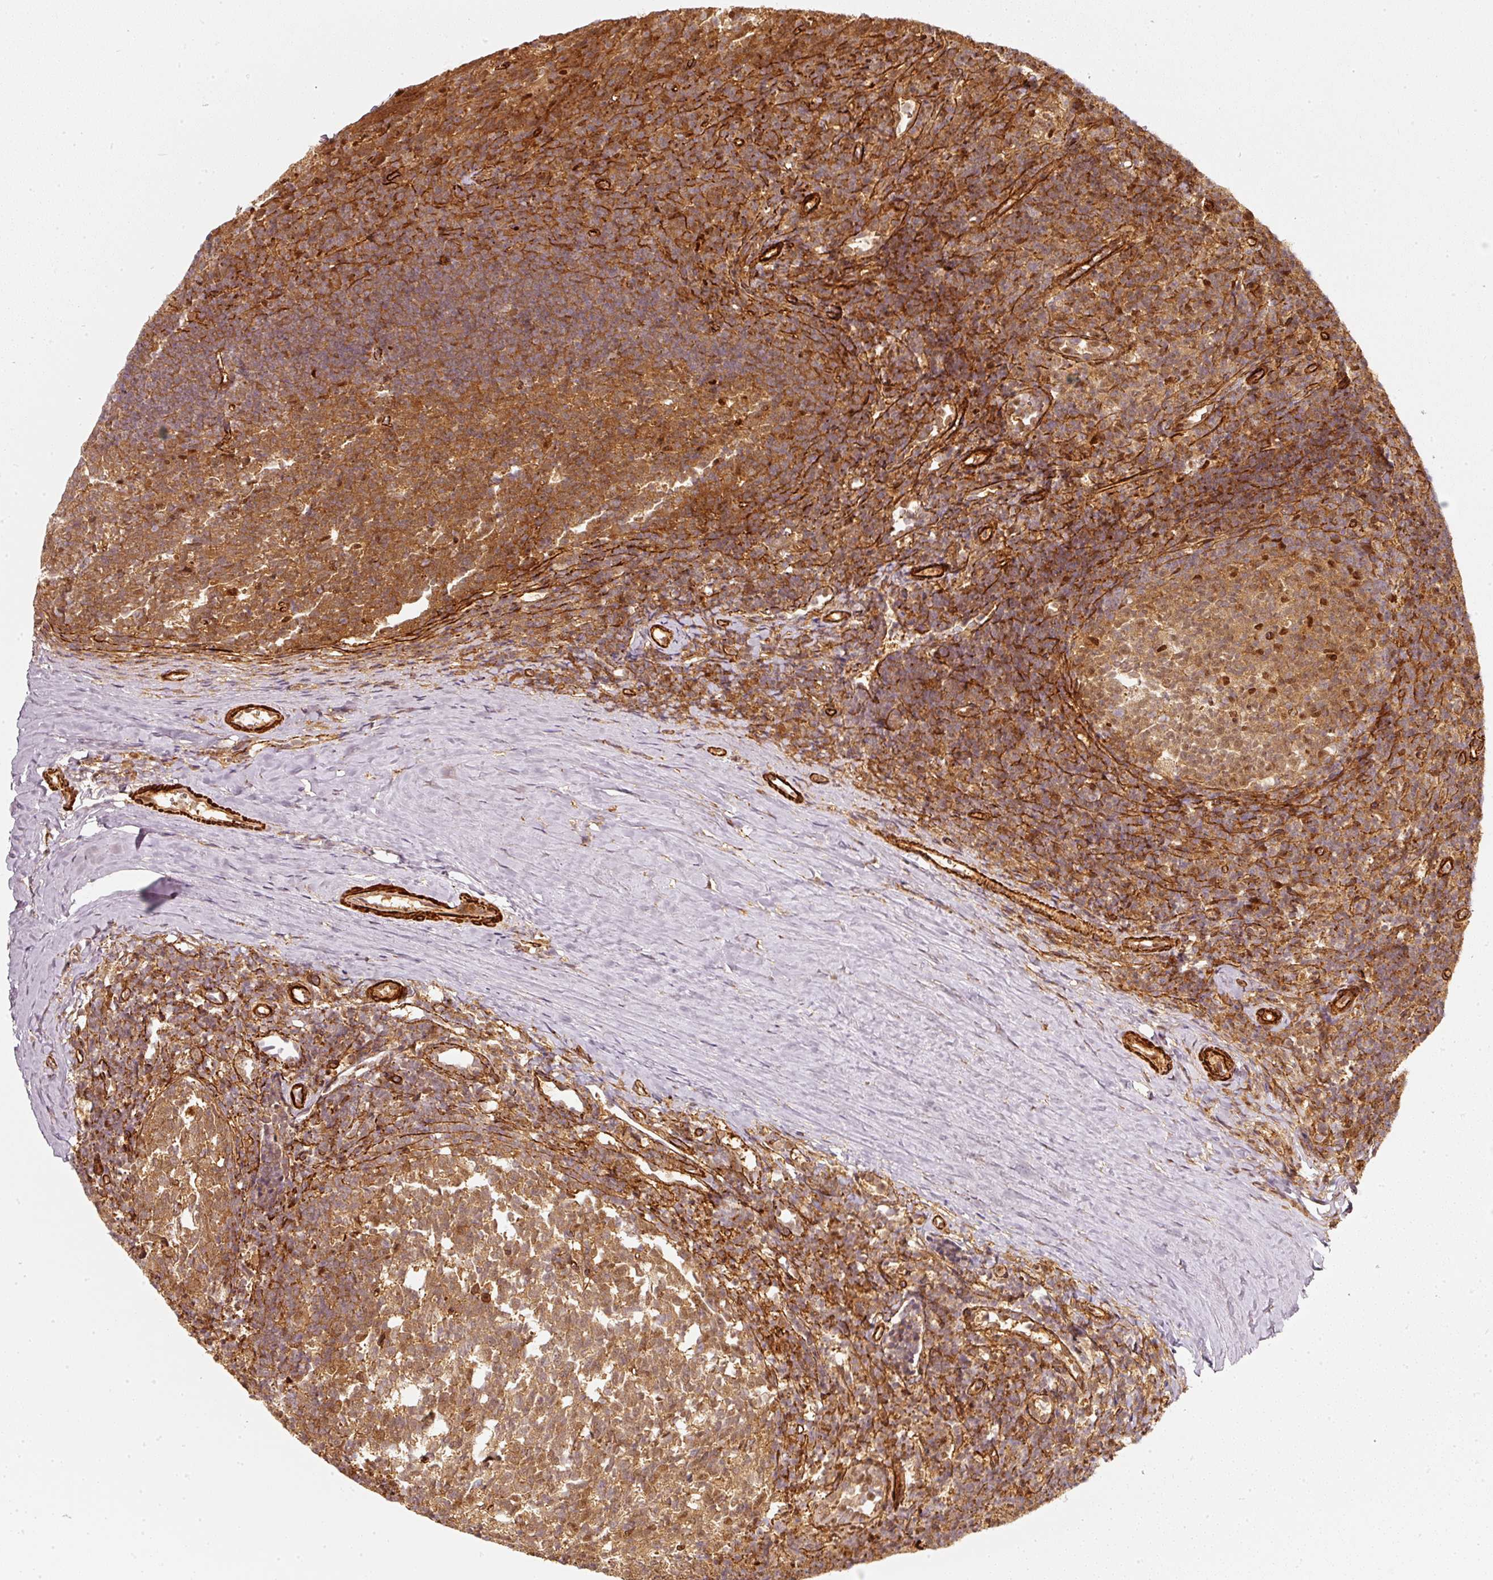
{"staining": {"intensity": "moderate", "quantity": ">75%", "location": "cytoplasmic/membranous,nuclear"}, "tissue": "tonsil", "cell_type": "Germinal center cells", "image_type": "normal", "snomed": [{"axis": "morphology", "description": "Normal tissue, NOS"}, {"axis": "topography", "description": "Tonsil"}], "caption": "This is a micrograph of immunohistochemistry (IHC) staining of benign tonsil, which shows moderate positivity in the cytoplasmic/membranous,nuclear of germinal center cells.", "gene": "PSMD1", "patient": {"sex": "female", "age": 10}}